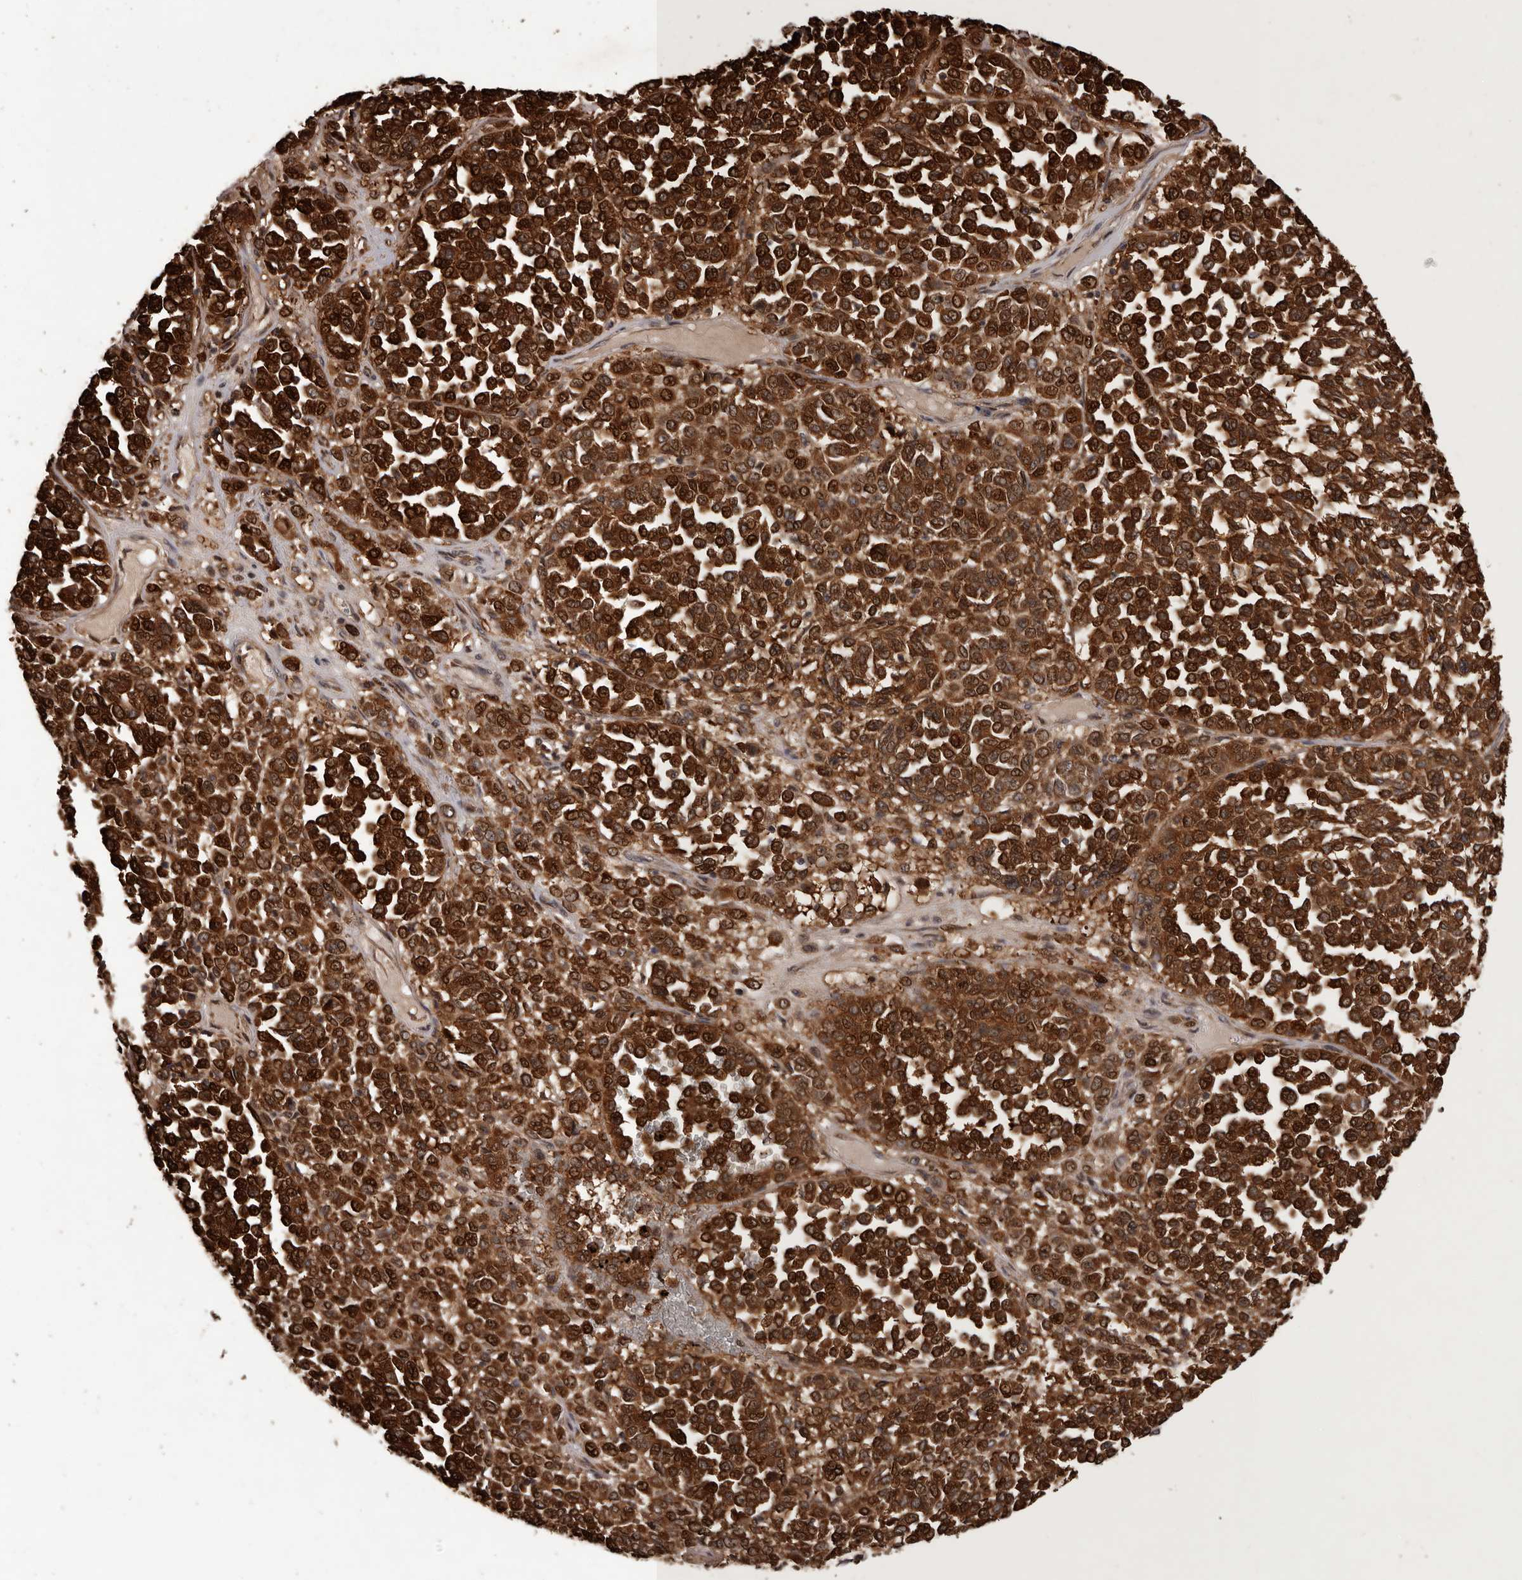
{"staining": {"intensity": "strong", "quantity": ">75%", "location": "cytoplasmic/membranous,nuclear"}, "tissue": "melanoma", "cell_type": "Tumor cells", "image_type": "cancer", "snomed": [{"axis": "morphology", "description": "Malignant melanoma, Metastatic site"}, {"axis": "topography", "description": "Pancreas"}], "caption": "Protein analysis of malignant melanoma (metastatic site) tissue displays strong cytoplasmic/membranous and nuclear staining in approximately >75% of tumor cells.", "gene": "GADD45B", "patient": {"sex": "female", "age": 30}}